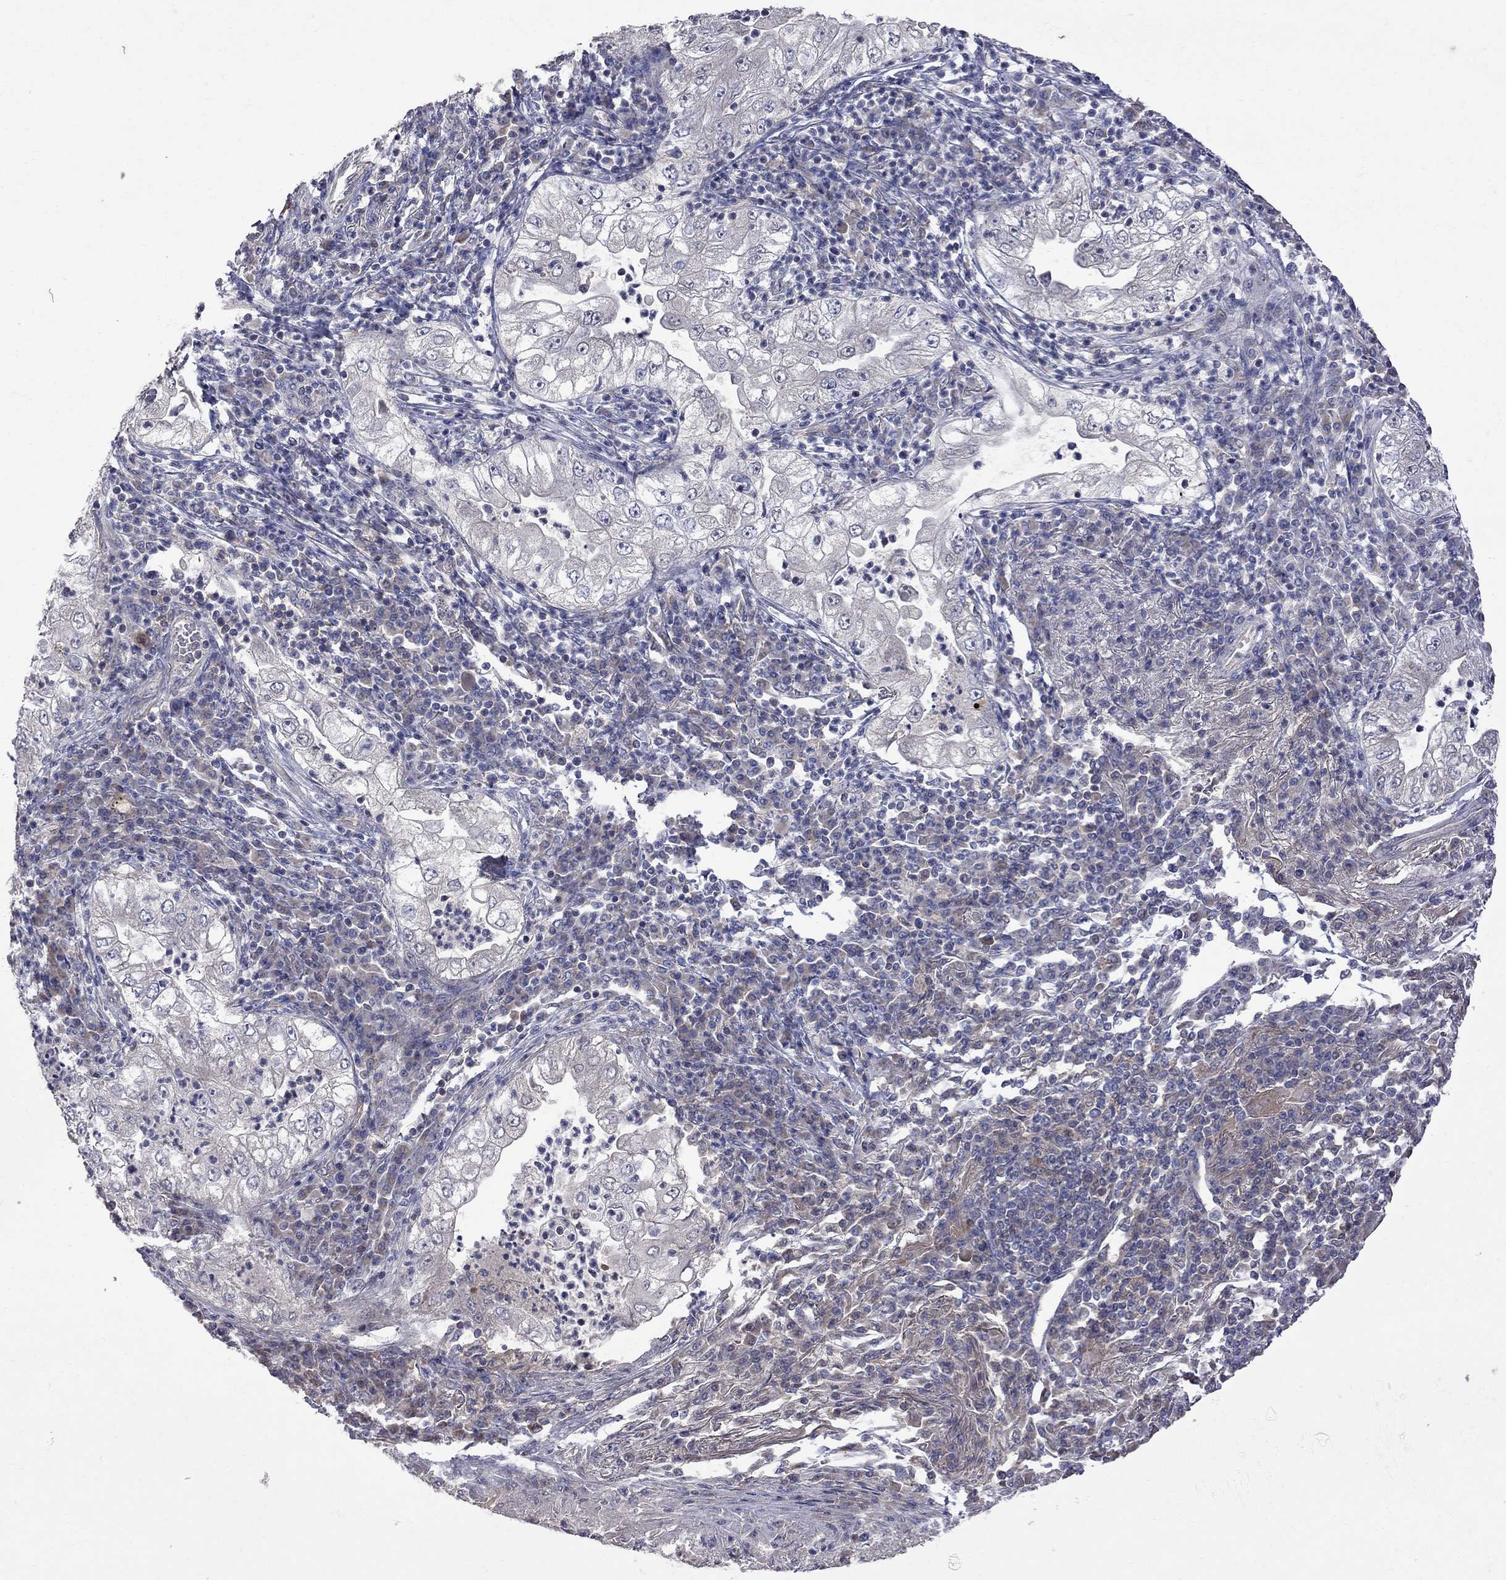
{"staining": {"intensity": "negative", "quantity": "none", "location": "none"}, "tissue": "lung cancer", "cell_type": "Tumor cells", "image_type": "cancer", "snomed": [{"axis": "morphology", "description": "Adenocarcinoma, NOS"}, {"axis": "topography", "description": "Lung"}], "caption": "Immunohistochemistry (IHC) of human lung cancer displays no staining in tumor cells. The staining was performed using DAB (3,3'-diaminobenzidine) to visualize the protein expression in brown, while the nuclei were stained in blue with hematoxylin (Magnification: 20x).", "gene": "ABI3", "patient": {"sex": "female", "age": 73}}